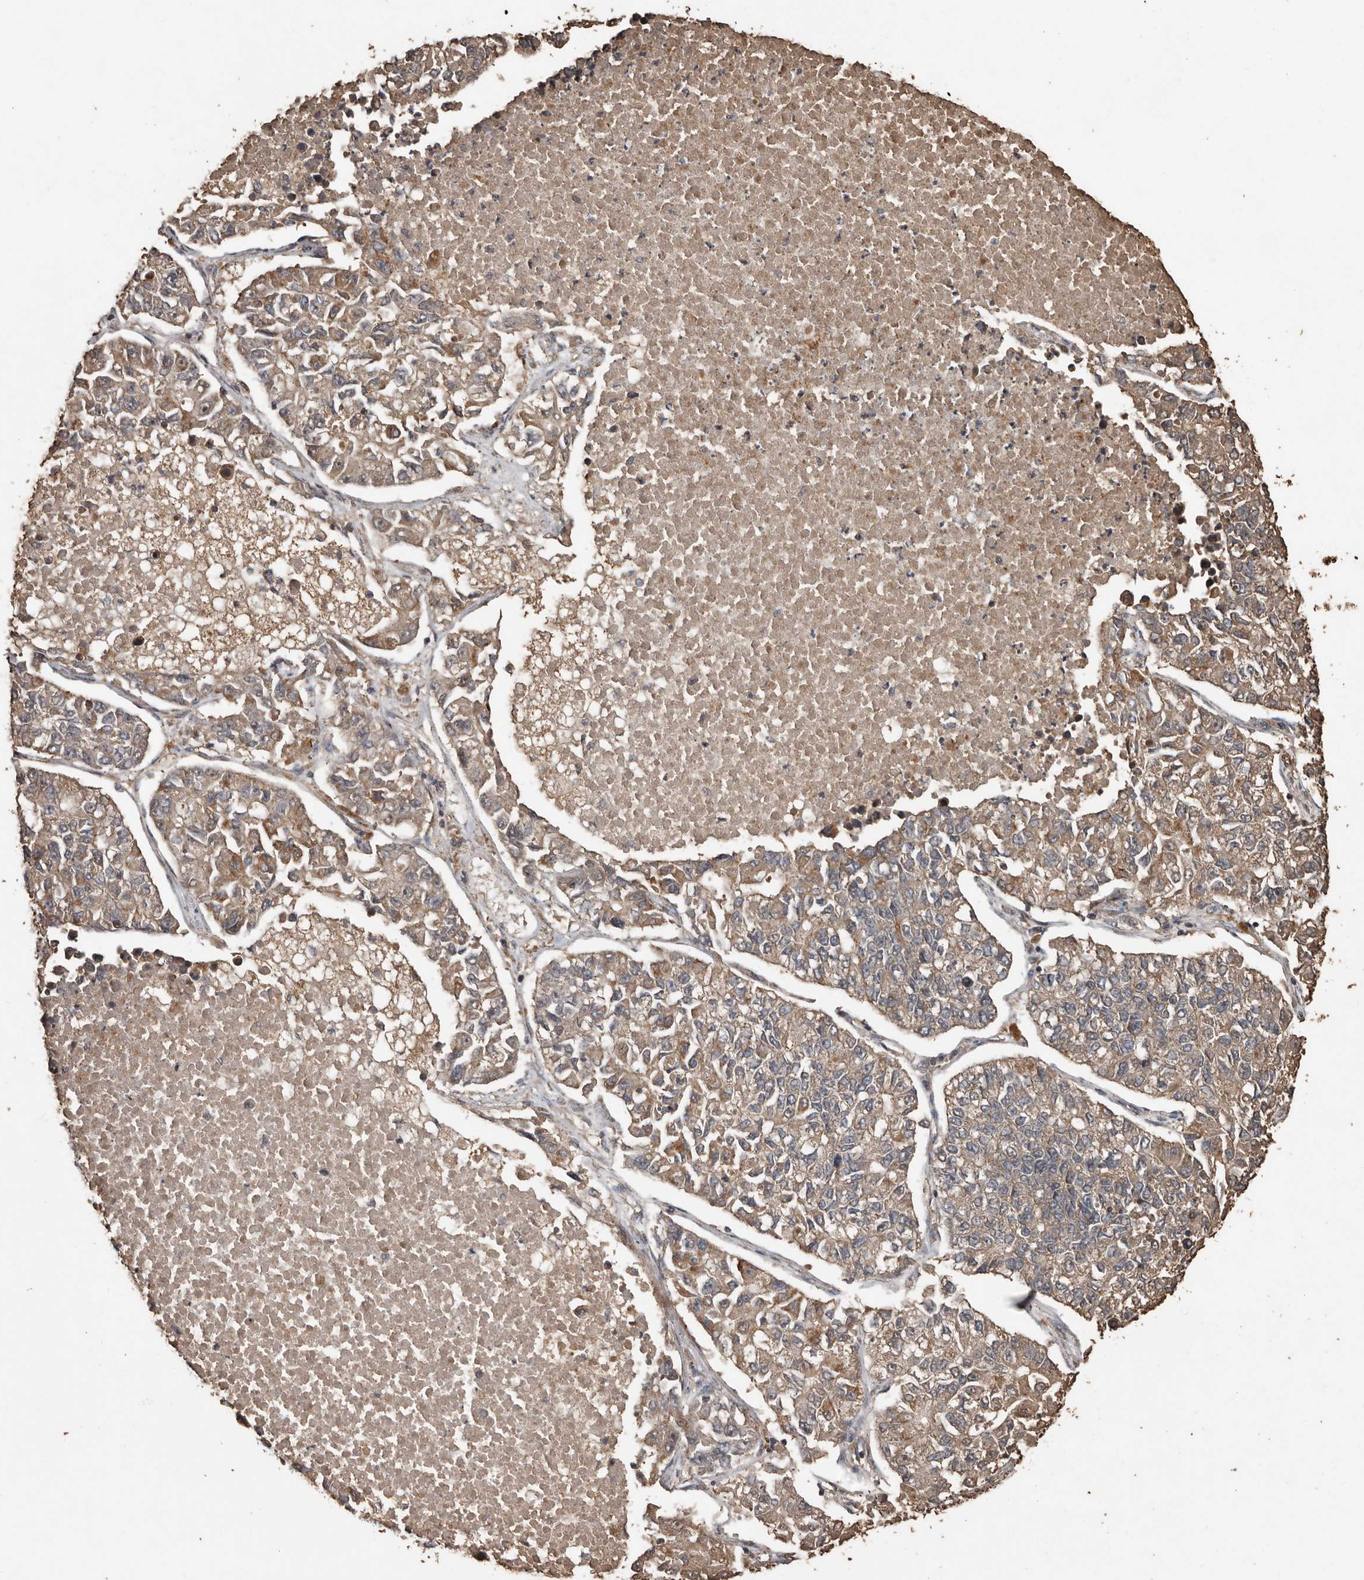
{"staining": {"intensity": "weak", "quantity": ">75%", "location": "cytoplasmic/membranous"}, "tissue": "lung cancer", "cell_type": "Tumor cells", "image_type": "cancer", "snomed": [{"axis": "morphology", "description": "Adenocarcinoma, NOS"}, {"axis": "topography", "description": "Lung"}], "caption": "This photomicrograph demonstrates lung adenocarcinoma stained with immunohistochemistry to label a protein in brown. The cytoplasmic/membranous of tumor cells show weak positivity for the protein. Nuclei are counter-stained blue.", "gene": "RANBP17", "patient": {"sex": "male", "age": 49}}